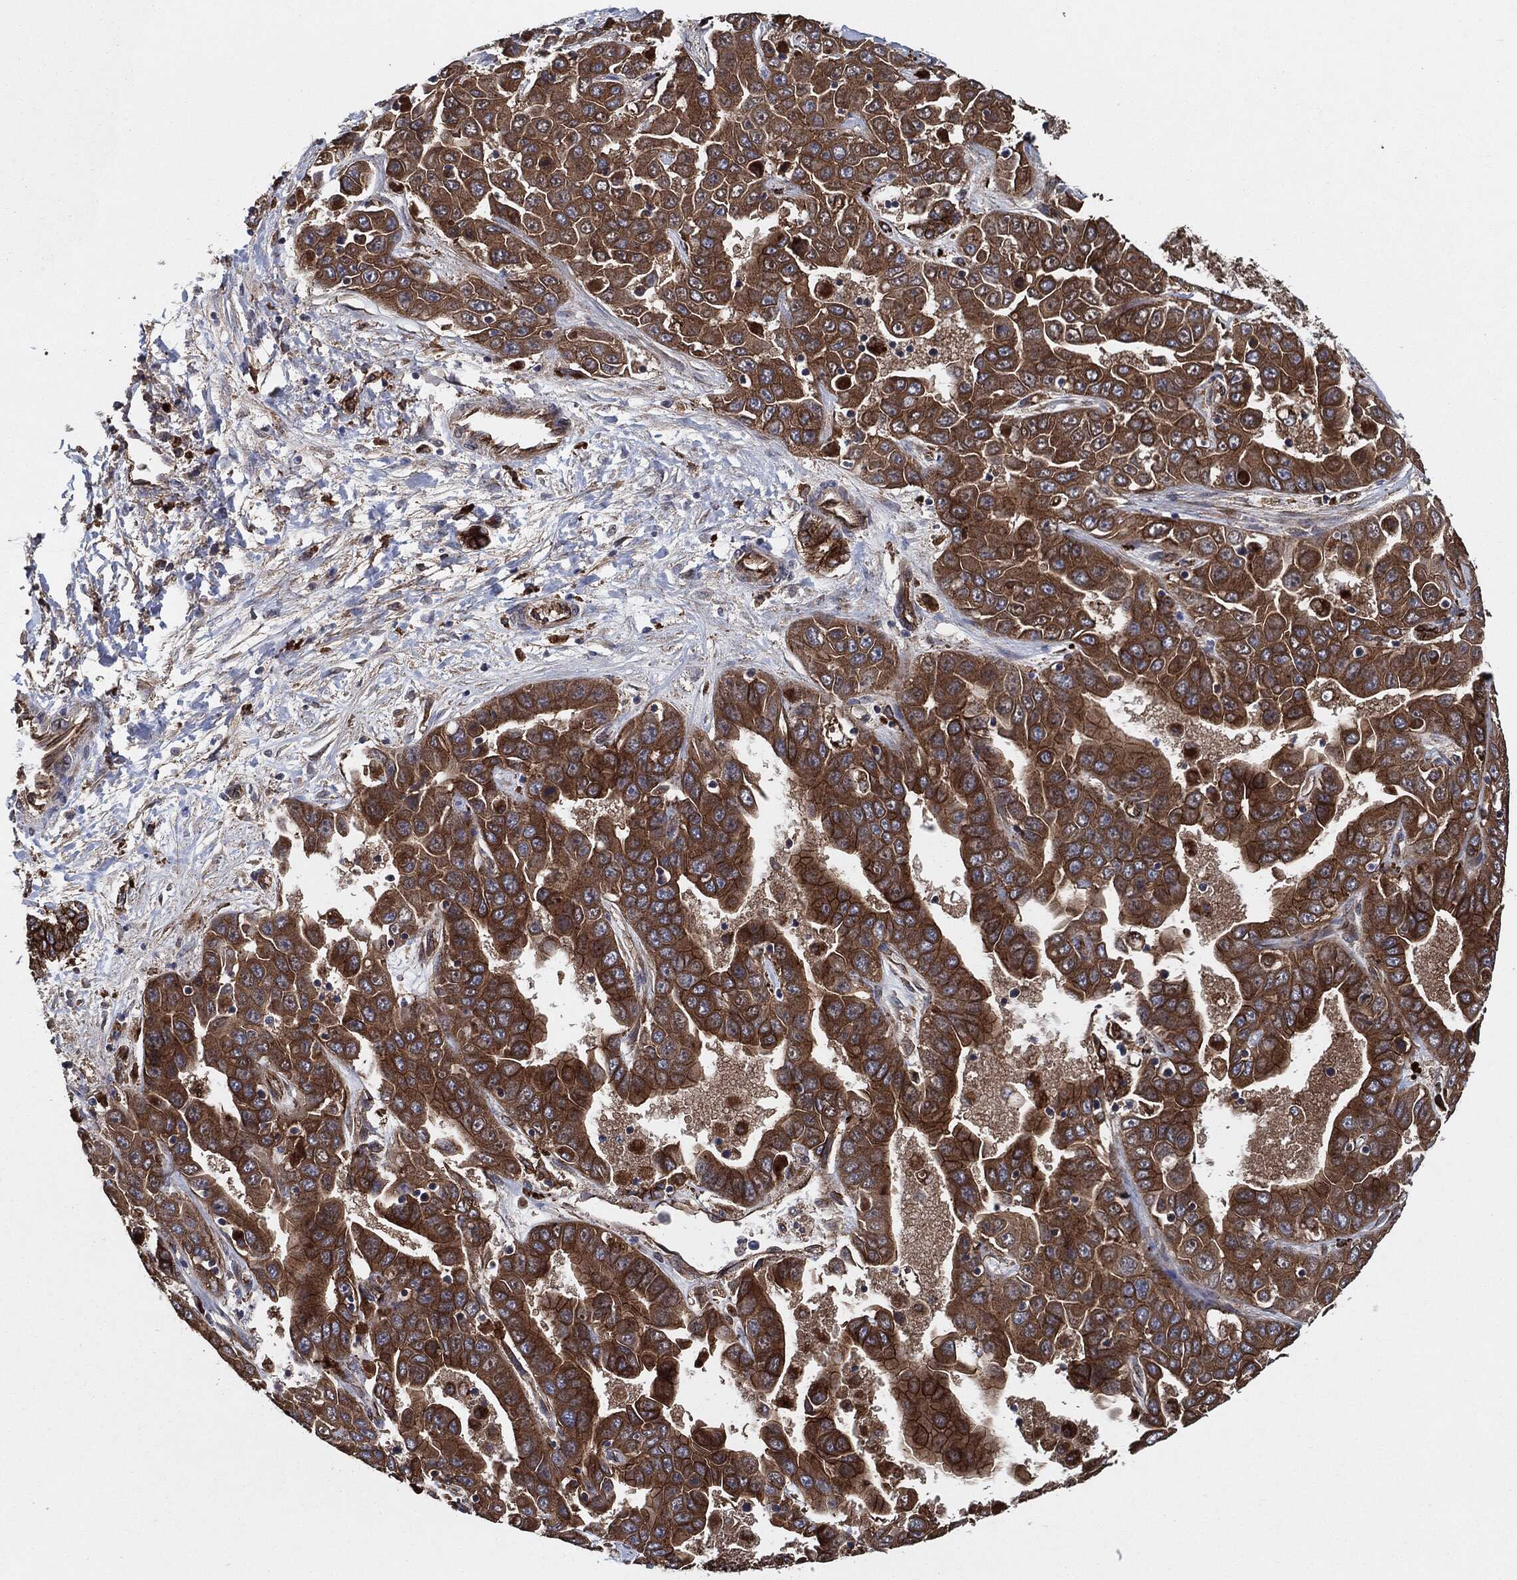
{"staining": {"intensity": "strong", "quantity": ">75%", "location": "cytoplasmic/membranous"}, "tissue": "liver cancer", "cell_type": "Tumor cells", "image_type": "cancer", "snomed": [{"axis": "morphology", "description": "Cholangiocarcinoma"}, {"axis": "topography", "description": "Liver"}], "caption": "Immunohistochemistry (IHC) image of liver cancer stained for a protein (brown), which shows high levels of strong cytoplasmic/membranous positivity in approximately >75% of tumor cells.", "gene": "CTNNA1", "patient": {"sex": "female", "age": 52}}